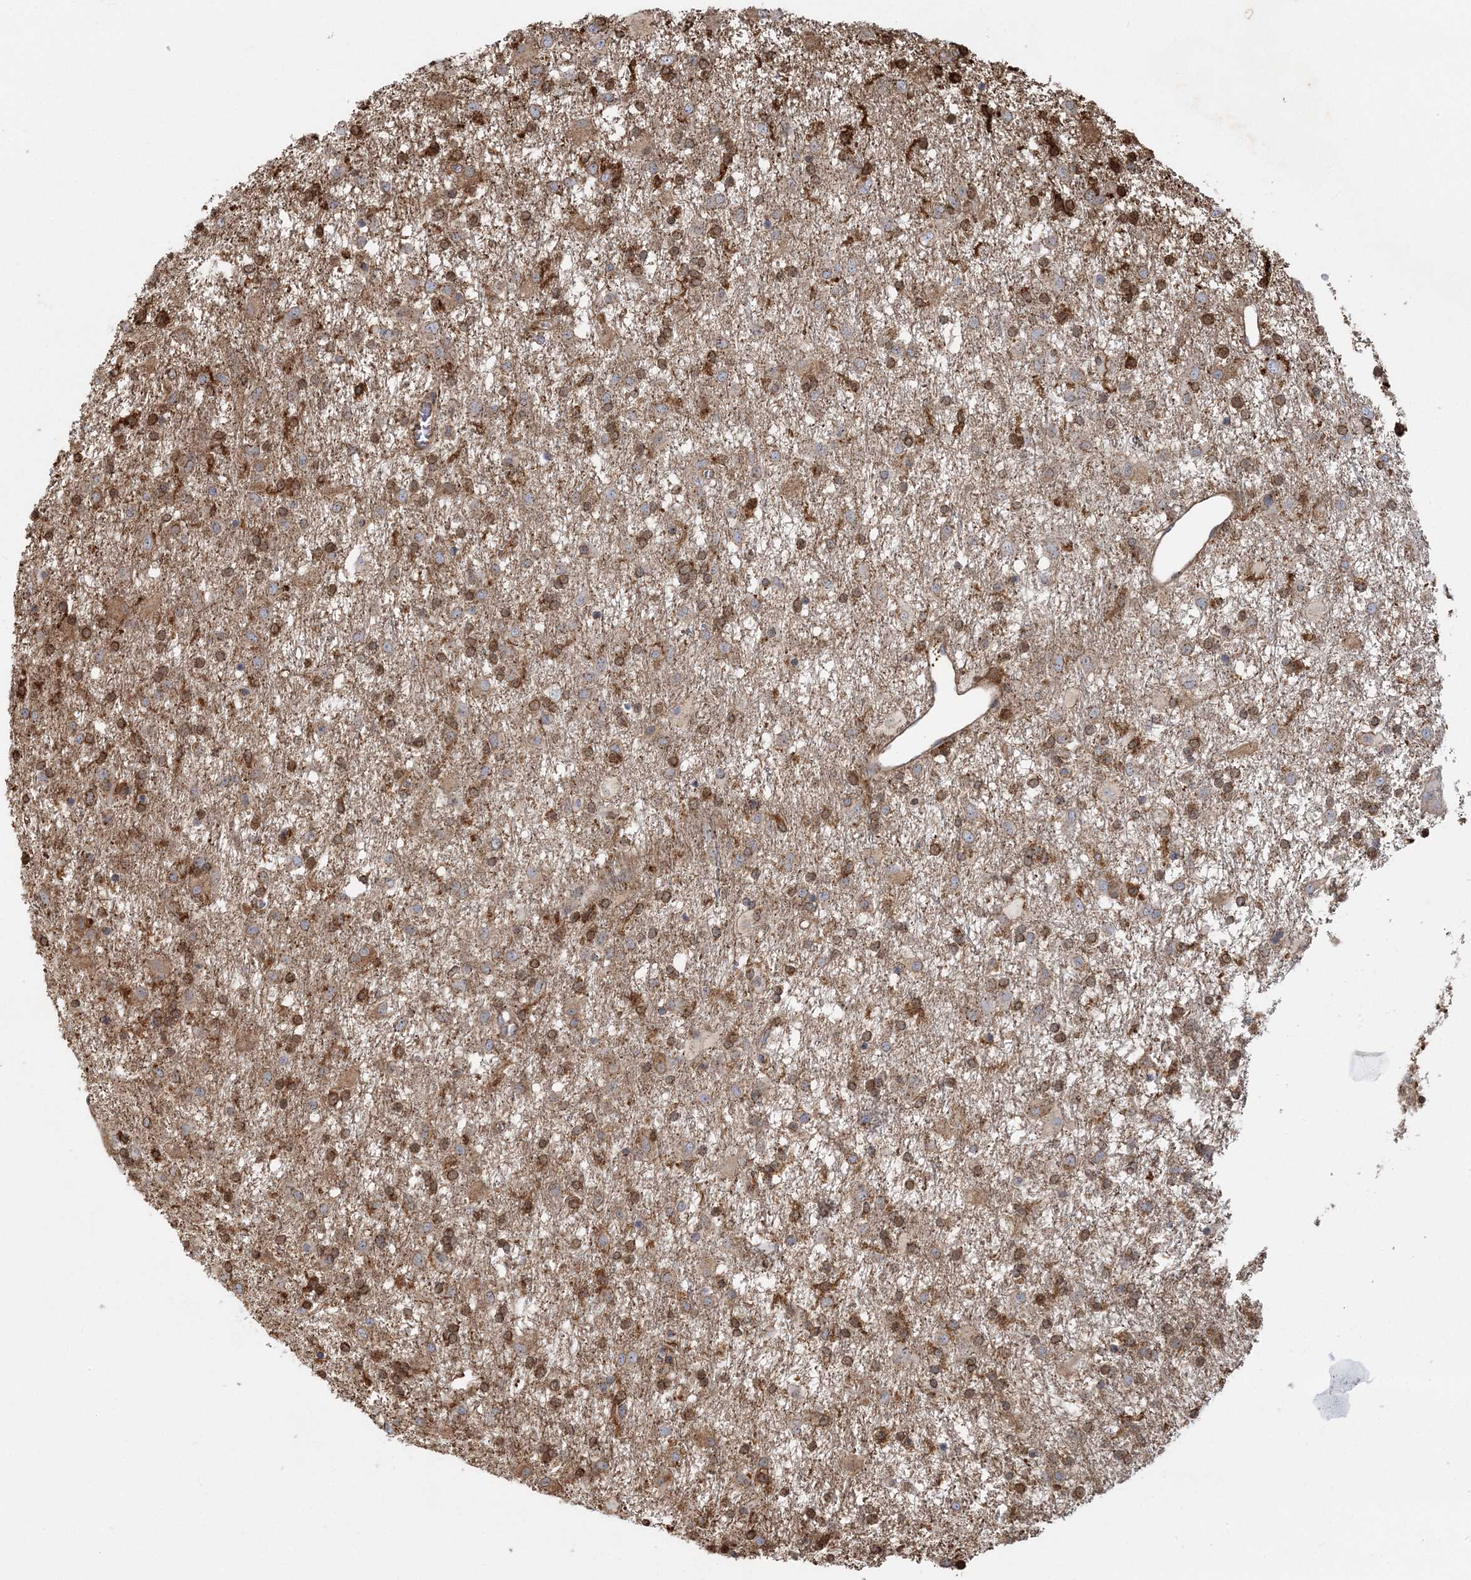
{"staining": {"intensity": "moderate", "quantity": "25%-75%", "location": "cytoplasmic/membranous"}, "tissue": "glioma", "cell_type": "Tumor cells", "image_type": "cancer", "snomed": [{"axis": "morphology", "description": "Glioma, malignant, Low grade"}, {"axis": "topography", "description": "Brain"}], "caption": "Human malignant low-grade glioma stained with a brown dye displays moderate cytoplasmic/membranous positive positivity in about 25%-75% of tumor cells.", "gene": "TRAF3IP2", "patient": {"sex": "male", "age": 65}}